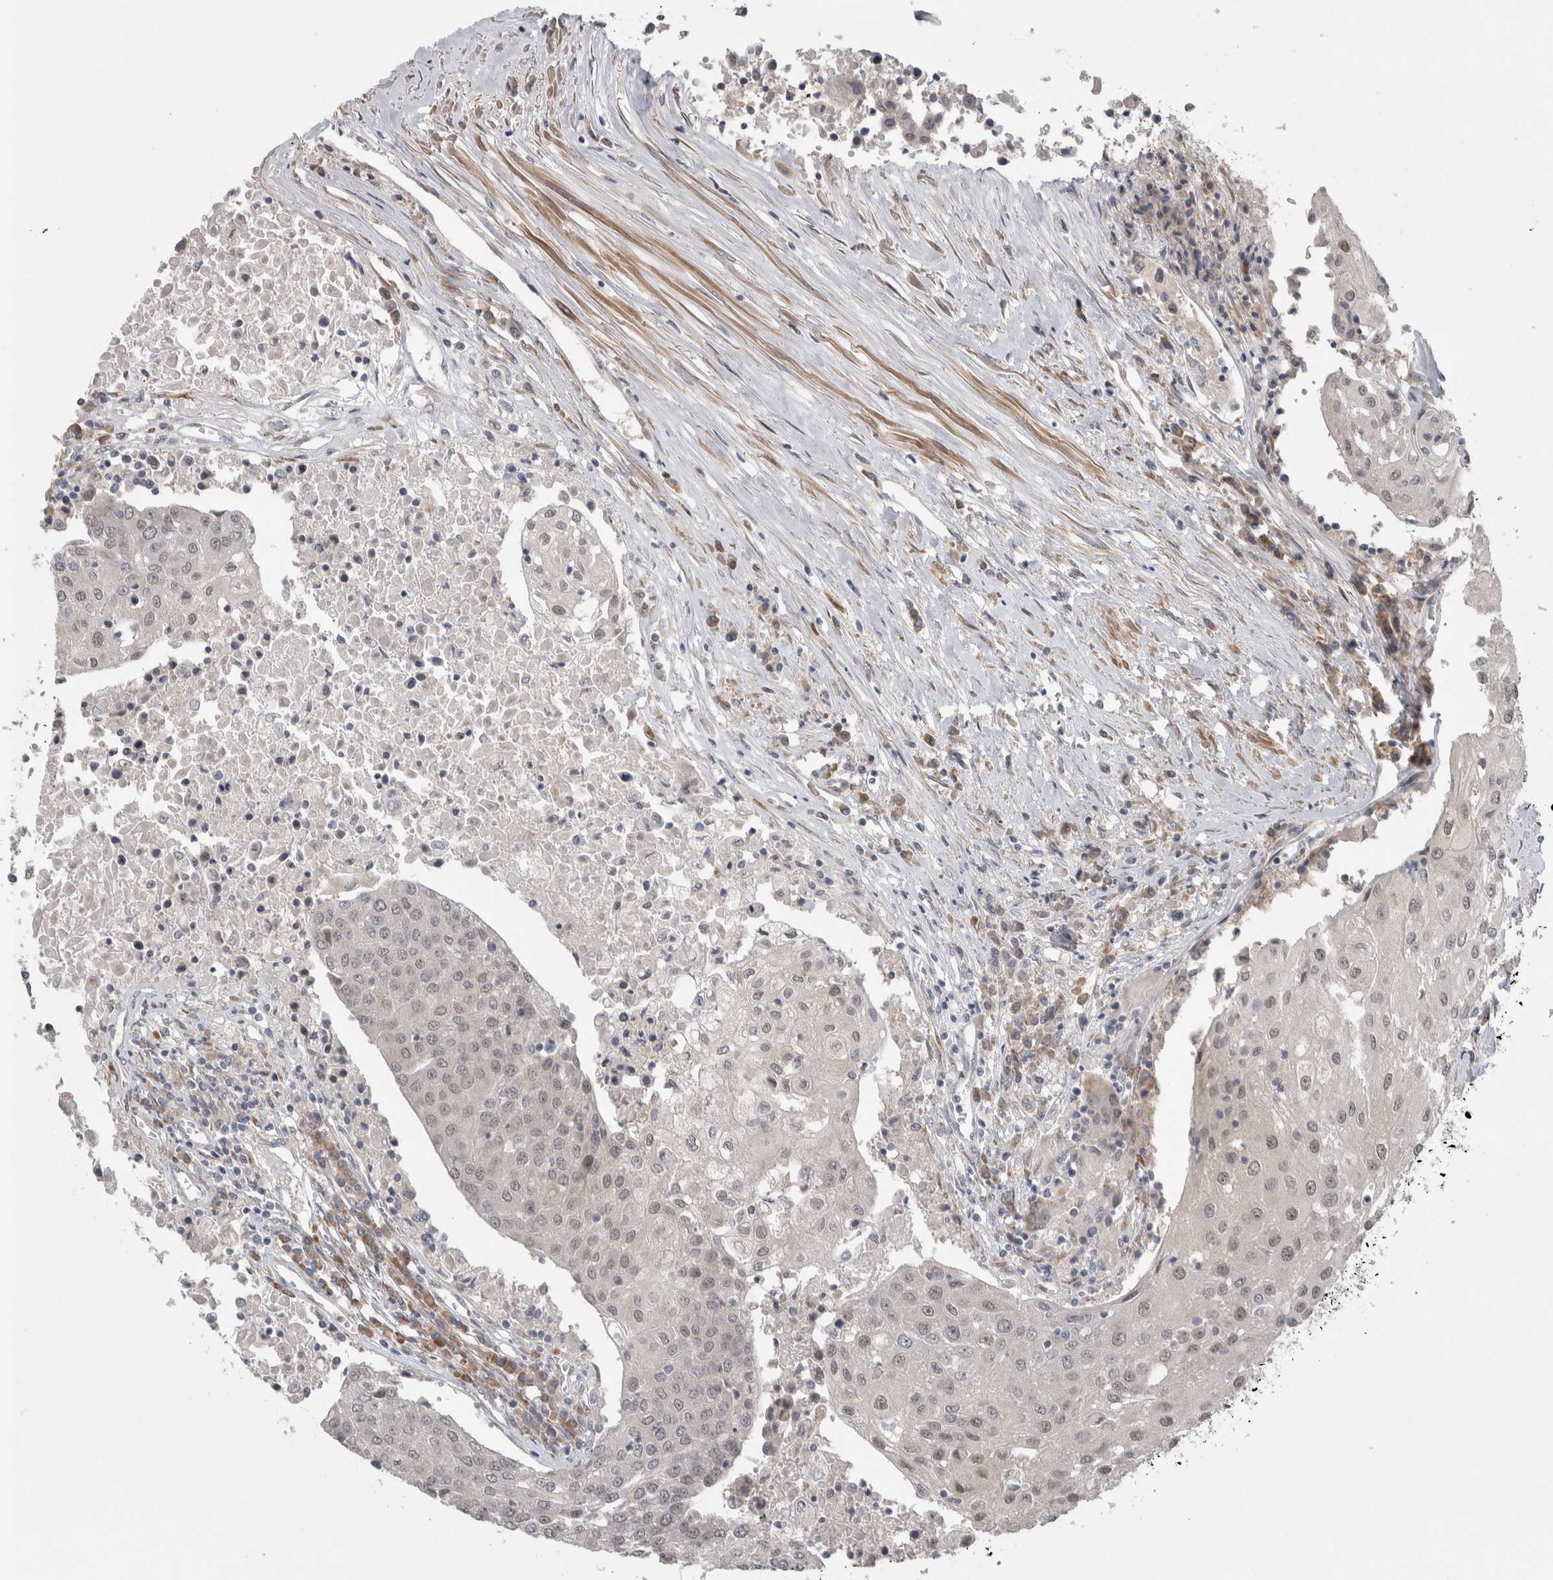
{"staining": {"intensity": "weak", "quantity": "25%-75%", "location": "nuclear"}, "tissue": "urothelial cancer", "cell_type": "Tumor cells", "image_type": "cancer", "snomed": [{"axis": "morphology", "description": "Urothelial carcinoma, High grade"}, {"axis": "topography", "description": "Urinary bladder"}], "caption": "High-grade urothelial carcinoma tissue reveals weak nuclear staining in about 25%-75% of tumor cells, visualized by immunohistochemistry. Nuclei are stained in blue.", "gene": "CUL2", "patient": {"sex": "female", "age": 85}}